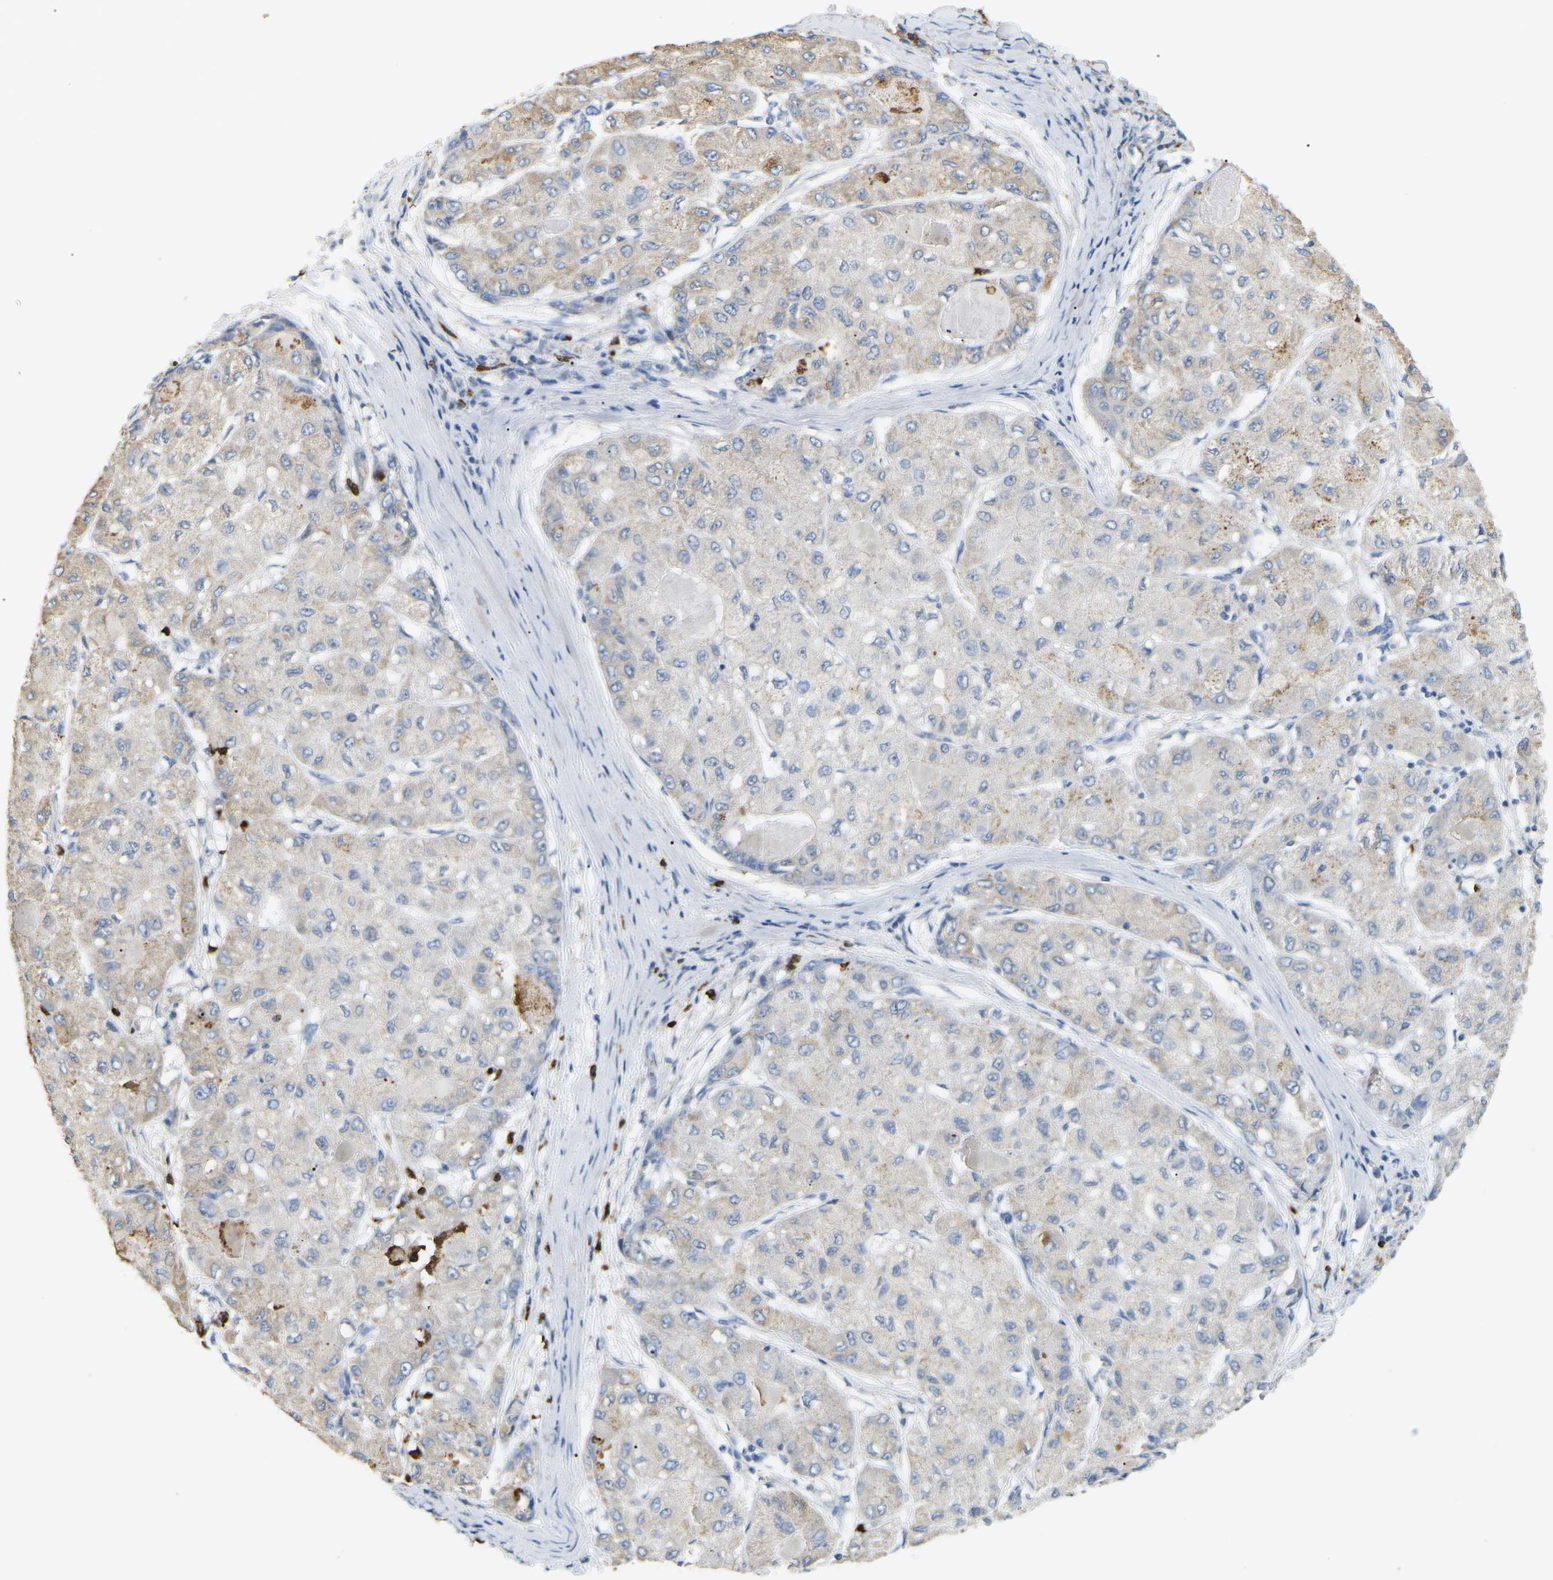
{"staining": {"intensity": "weak", "quantity": "25%-75%", "location": "cytoplasmic/membranous"}, "tissue": "liver cancer", "cell_type": "Tumor cells", "image_type": "cancer", "snomed": [{"axis": "morphology", "description": "Carcinoma, Hepatocellular, NOS"}, {"axis": "topography", "description": "Liver"}], "caption": "A micrograph showing weak cytoplasmic/membranous staining in approximately 25%-75% of tumor cells in liver cancer, as visualized by brown immunohistochemical staining.", "gene": "ADM", "patient": {"sex": "male", "age": 80}}